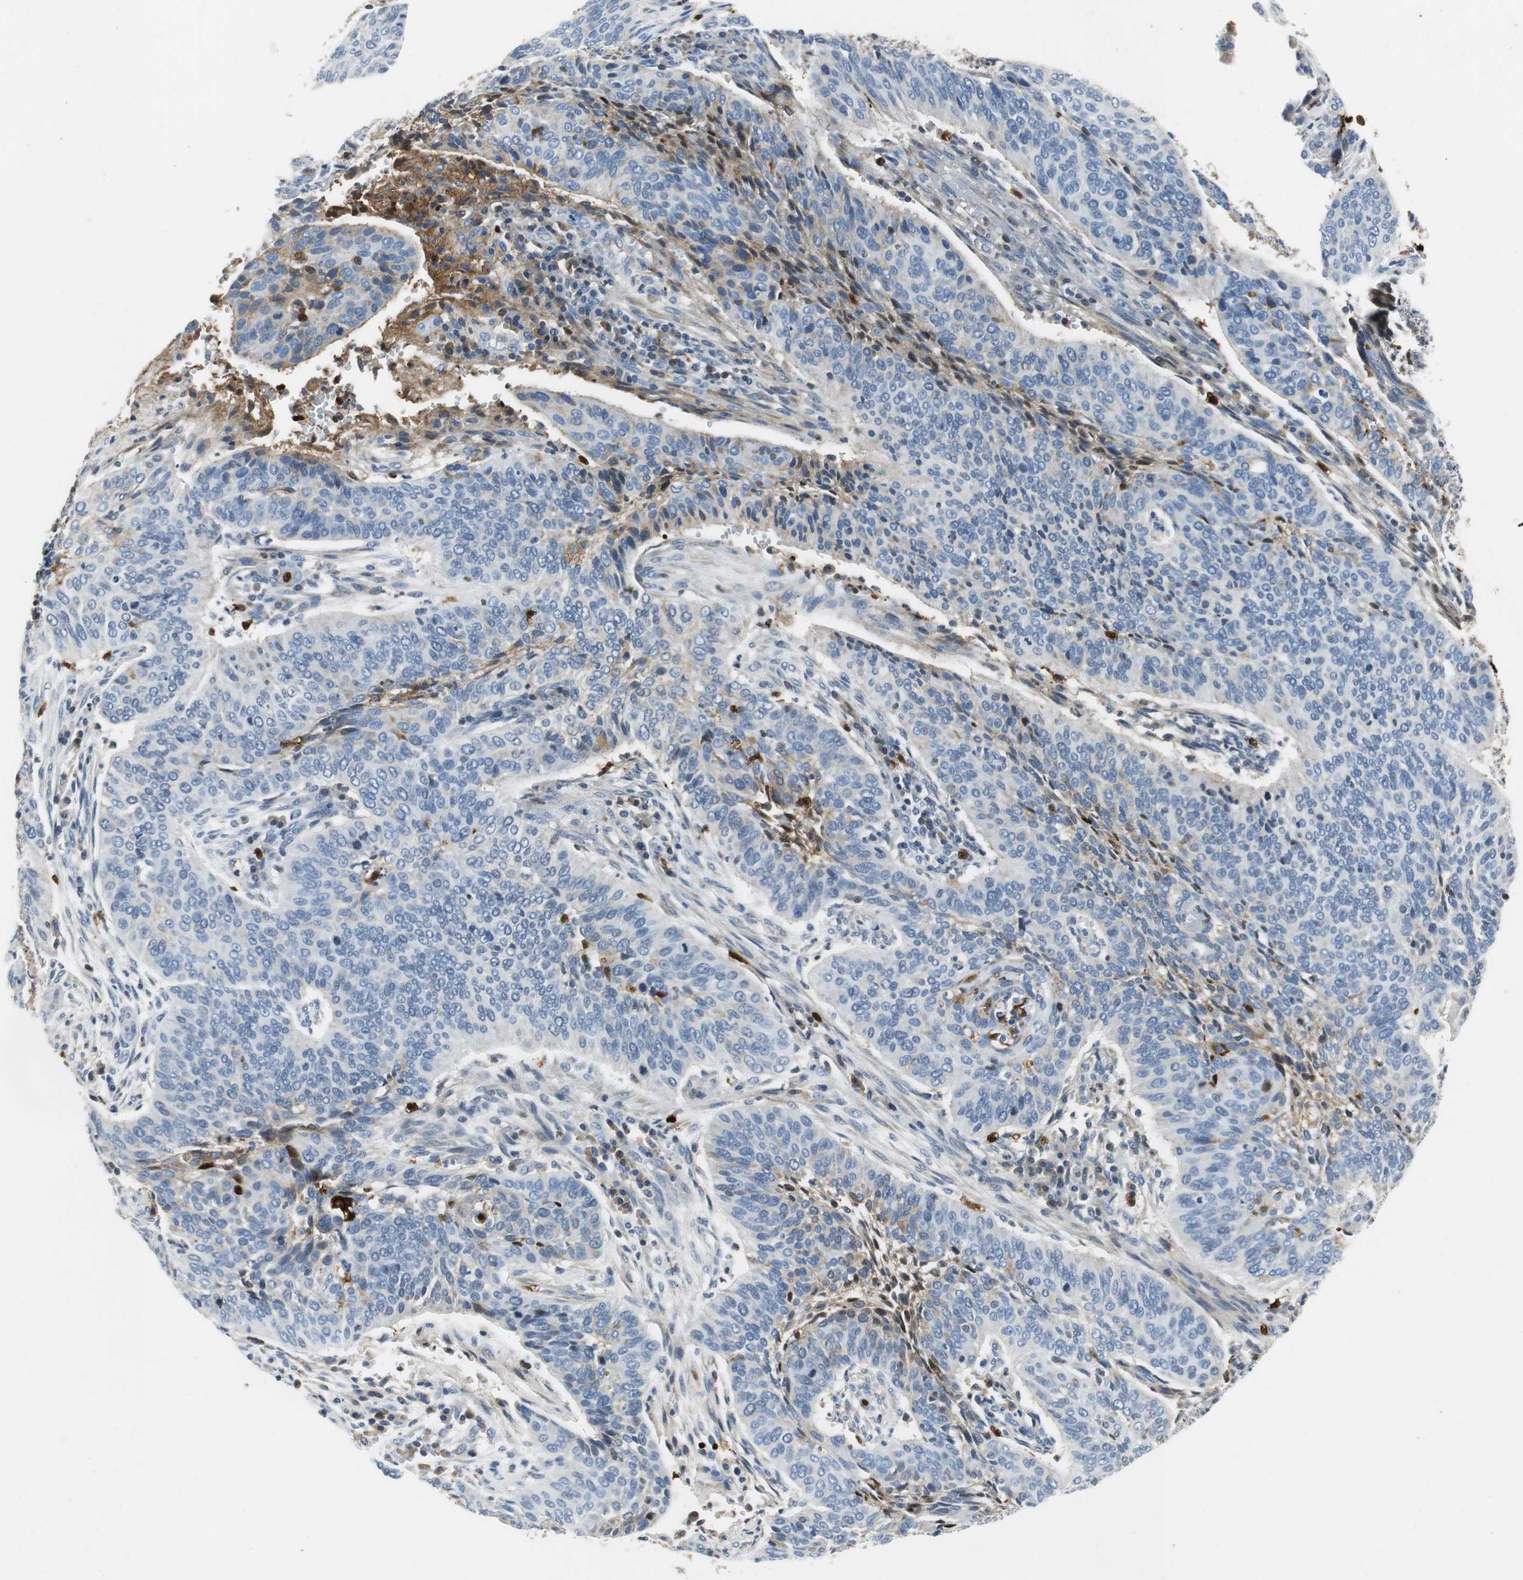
{"staining": {"intensity": "weak", "quantity": "<25%", "location": "cytoplasmic/membranous"}, "tissue": "cervical cancer", "cell_type": "Tumor cells", "image_type": "cancer", "snomed": [{"axis": "morphology", "description": "Squamous cell carcinoma, NOS"}, {"axis": "topography", "description": "Cervix"}], "caption": "Tumor cells show no significant positivity in cervical cancer (squamous cell carcinoma).", "gene": "ORM1", "patient": {"sex": "female", "age": 39}}